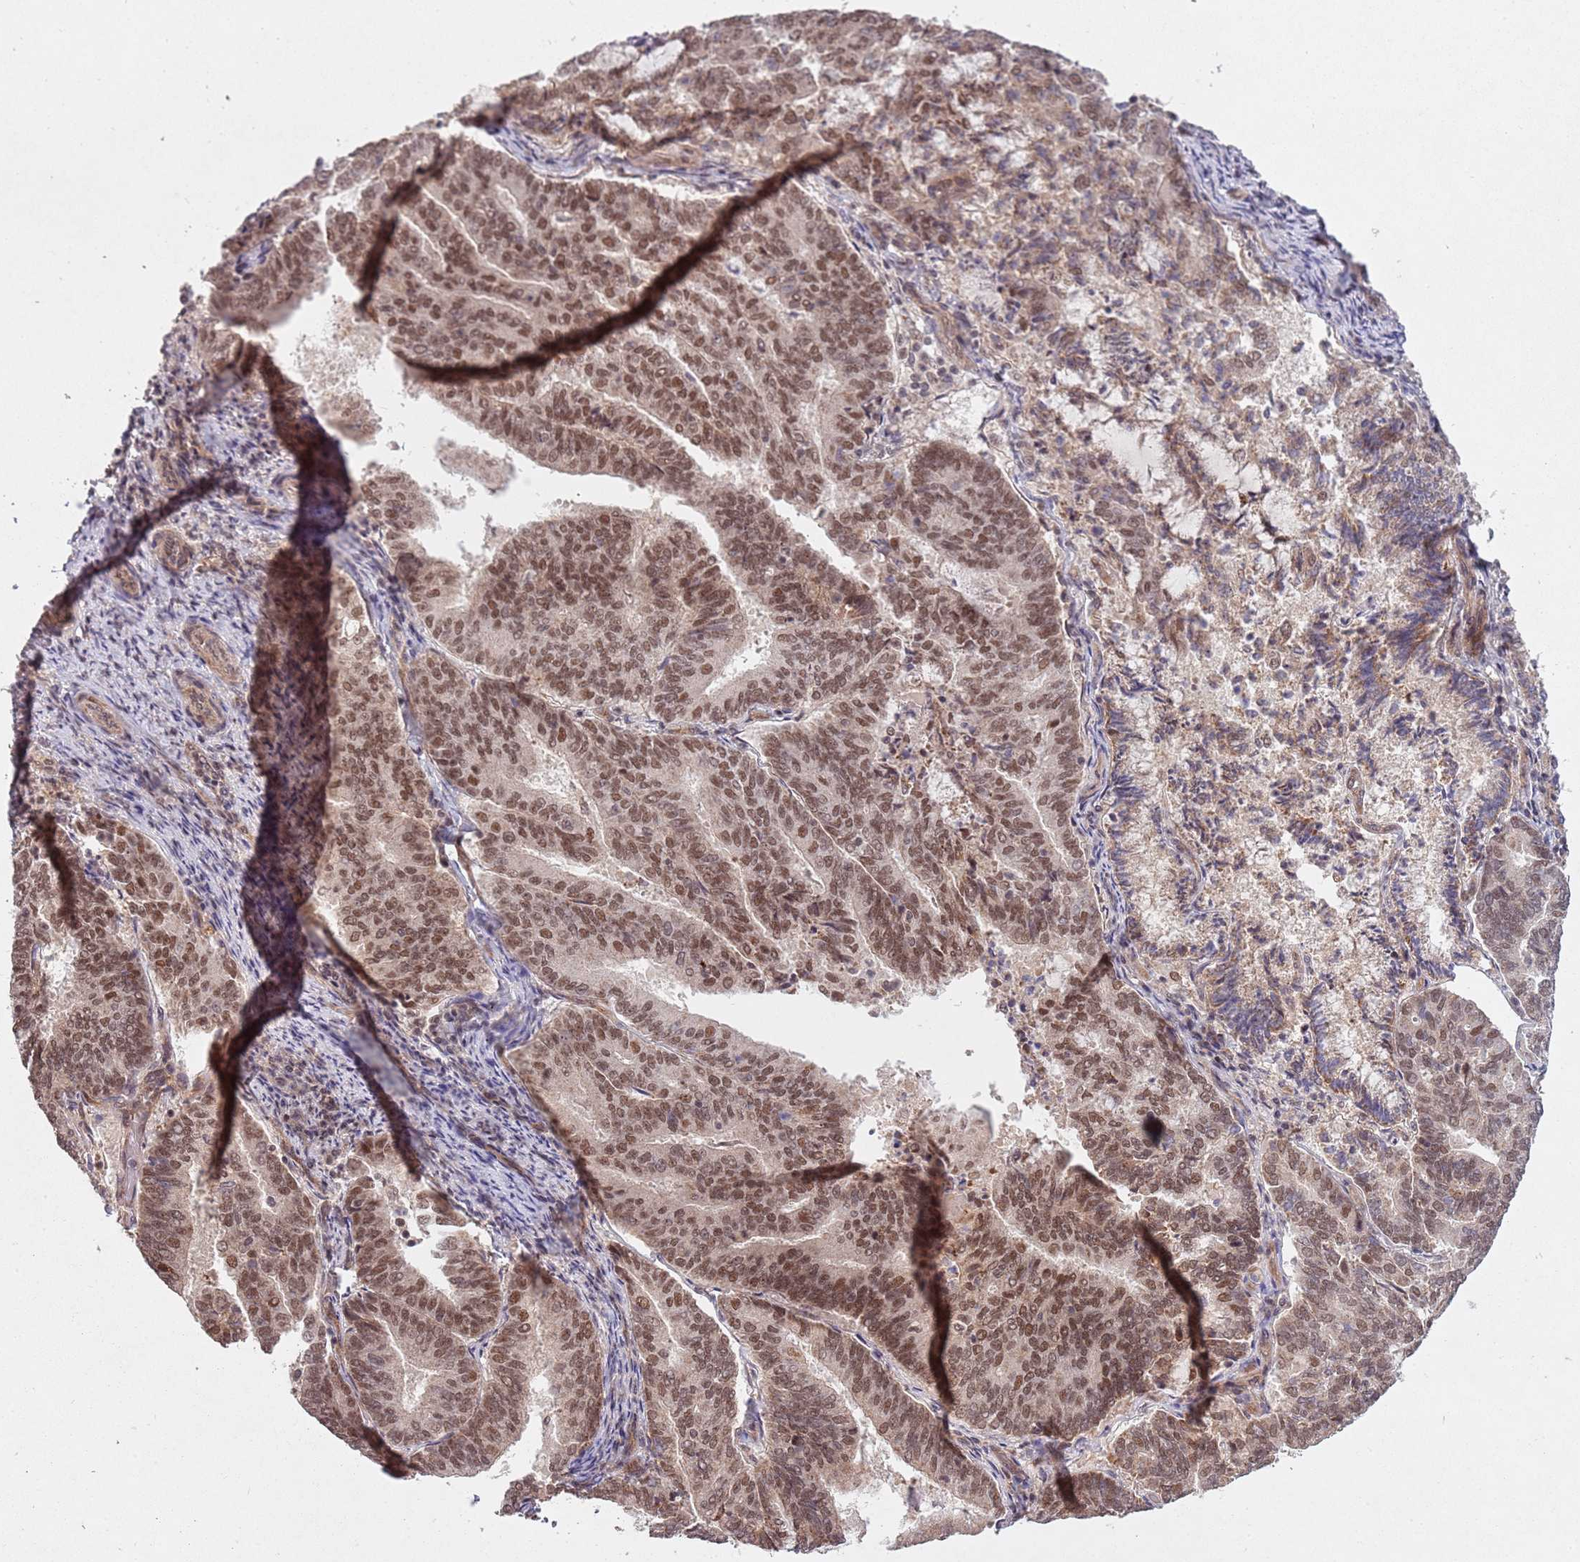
{"staining": {"intensity": "moderate", "quantity": ">75%", "location": "nuclear"}, "tissue": "endometrial cancer", "cell_type": "Tumor cells", "image_type": "cancer", "snomed": [{"axis": "morphology", "description": "Adenocarcinoma, NOS"}, {"axis": "topography", "description": "Endometrium"}], "caption": "A brown stain highlights moderate nuclear expression of a protein in human endometrial cancer (adenocarcinoma) tumor cells.", "gene": "SUDS3", "patient": {"sex": "female", "age": 80}}